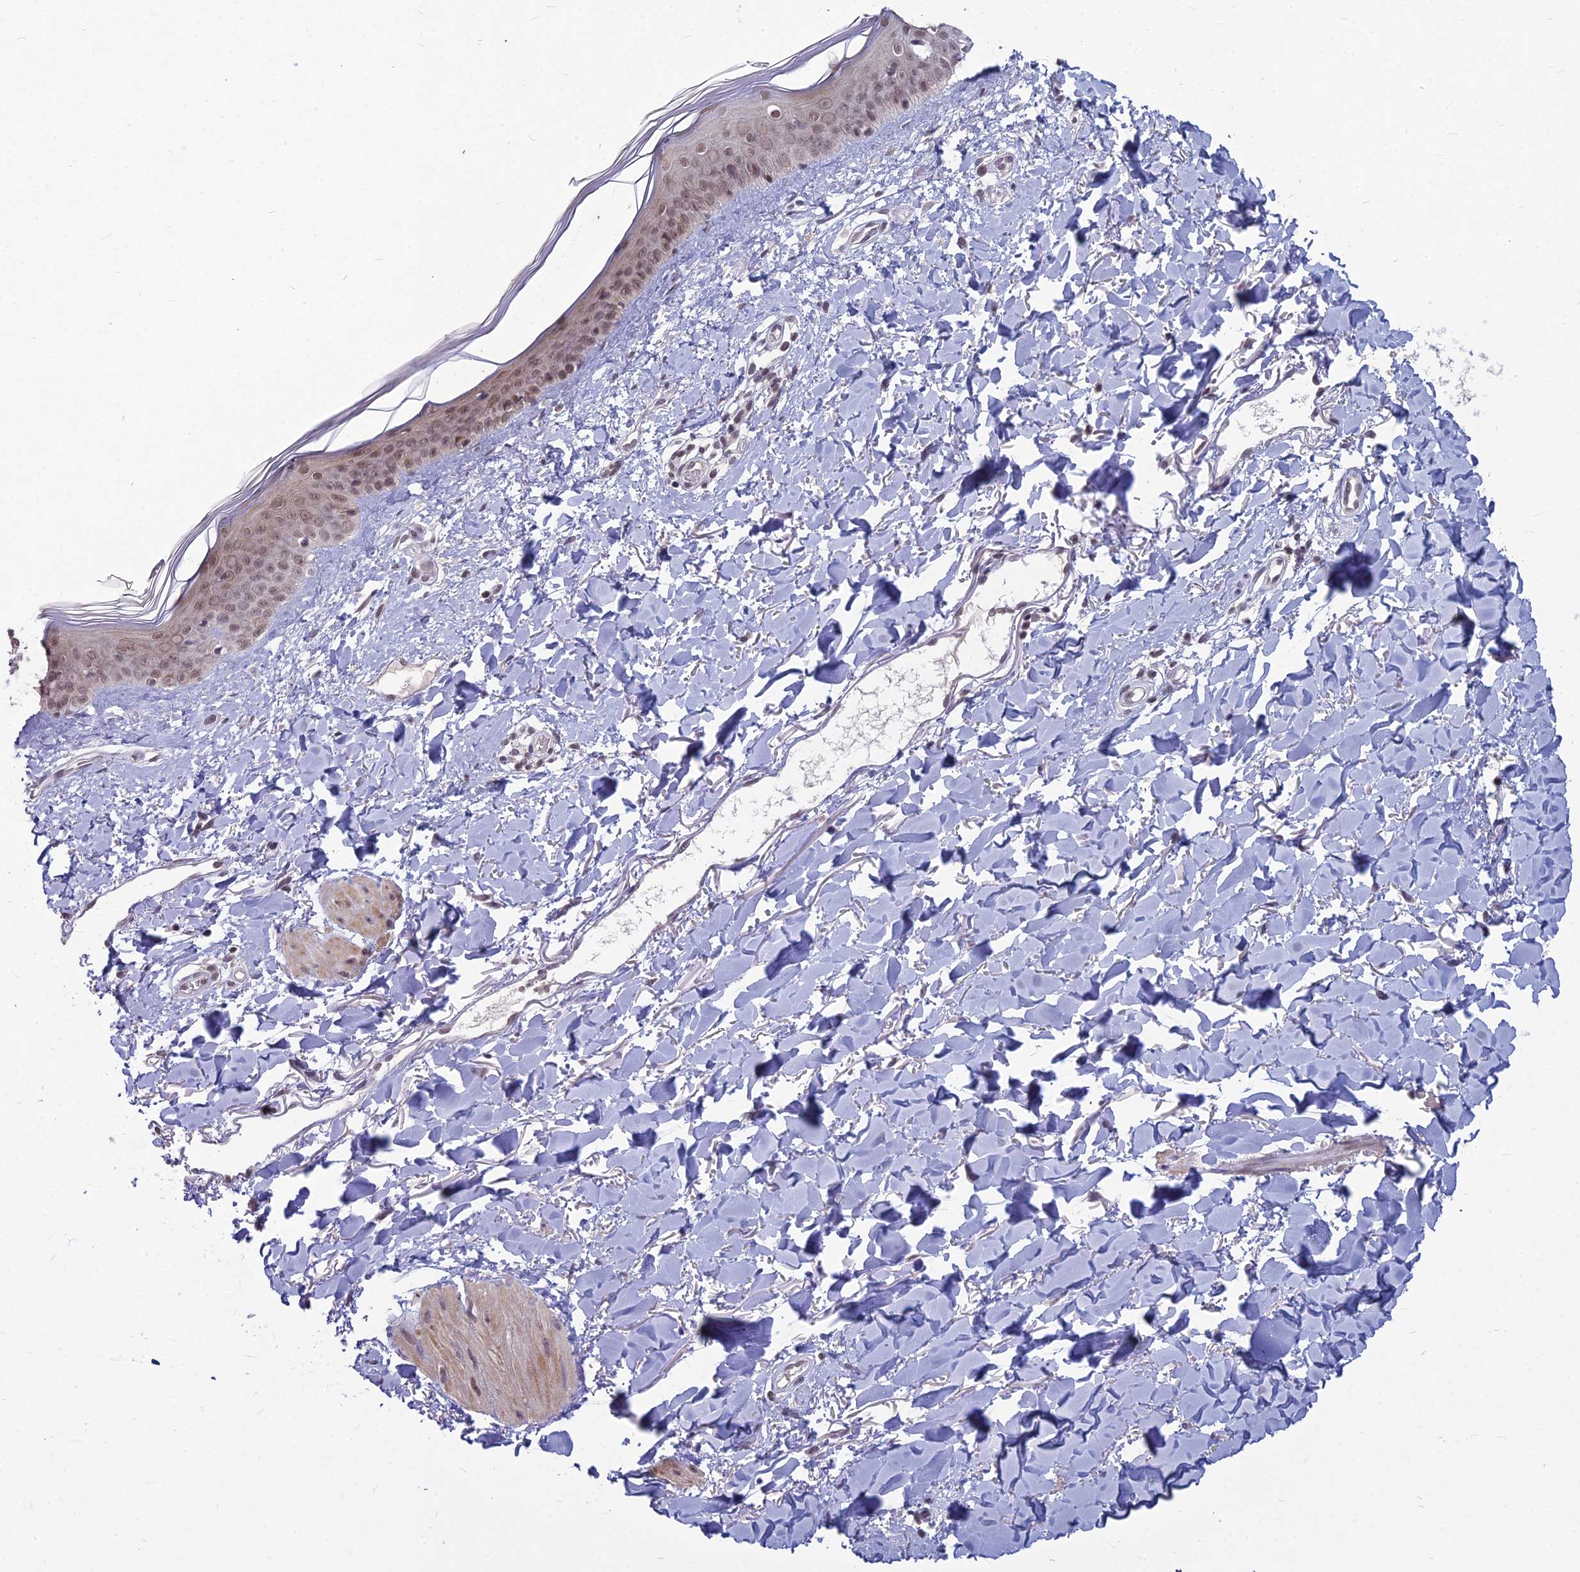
{"staining": {"intensity": "negative", "quantity": "none", "location": "none"}, "tissue": "skin", "cell_type": "Fibroblasts", "image_type": "normal", "snomed": [{"axis": "morphology", "description": "Normal tissue, NOS"}, {"axis": "topography", "description": "Skin"}], "caption": "A high-resolution photomicrograph shows IHC staining of unremarkable skin, which reveals no significant positivity in fibroblasts.", "gene": "KAT7", "patient": {"sex": "female", "age": 58}}